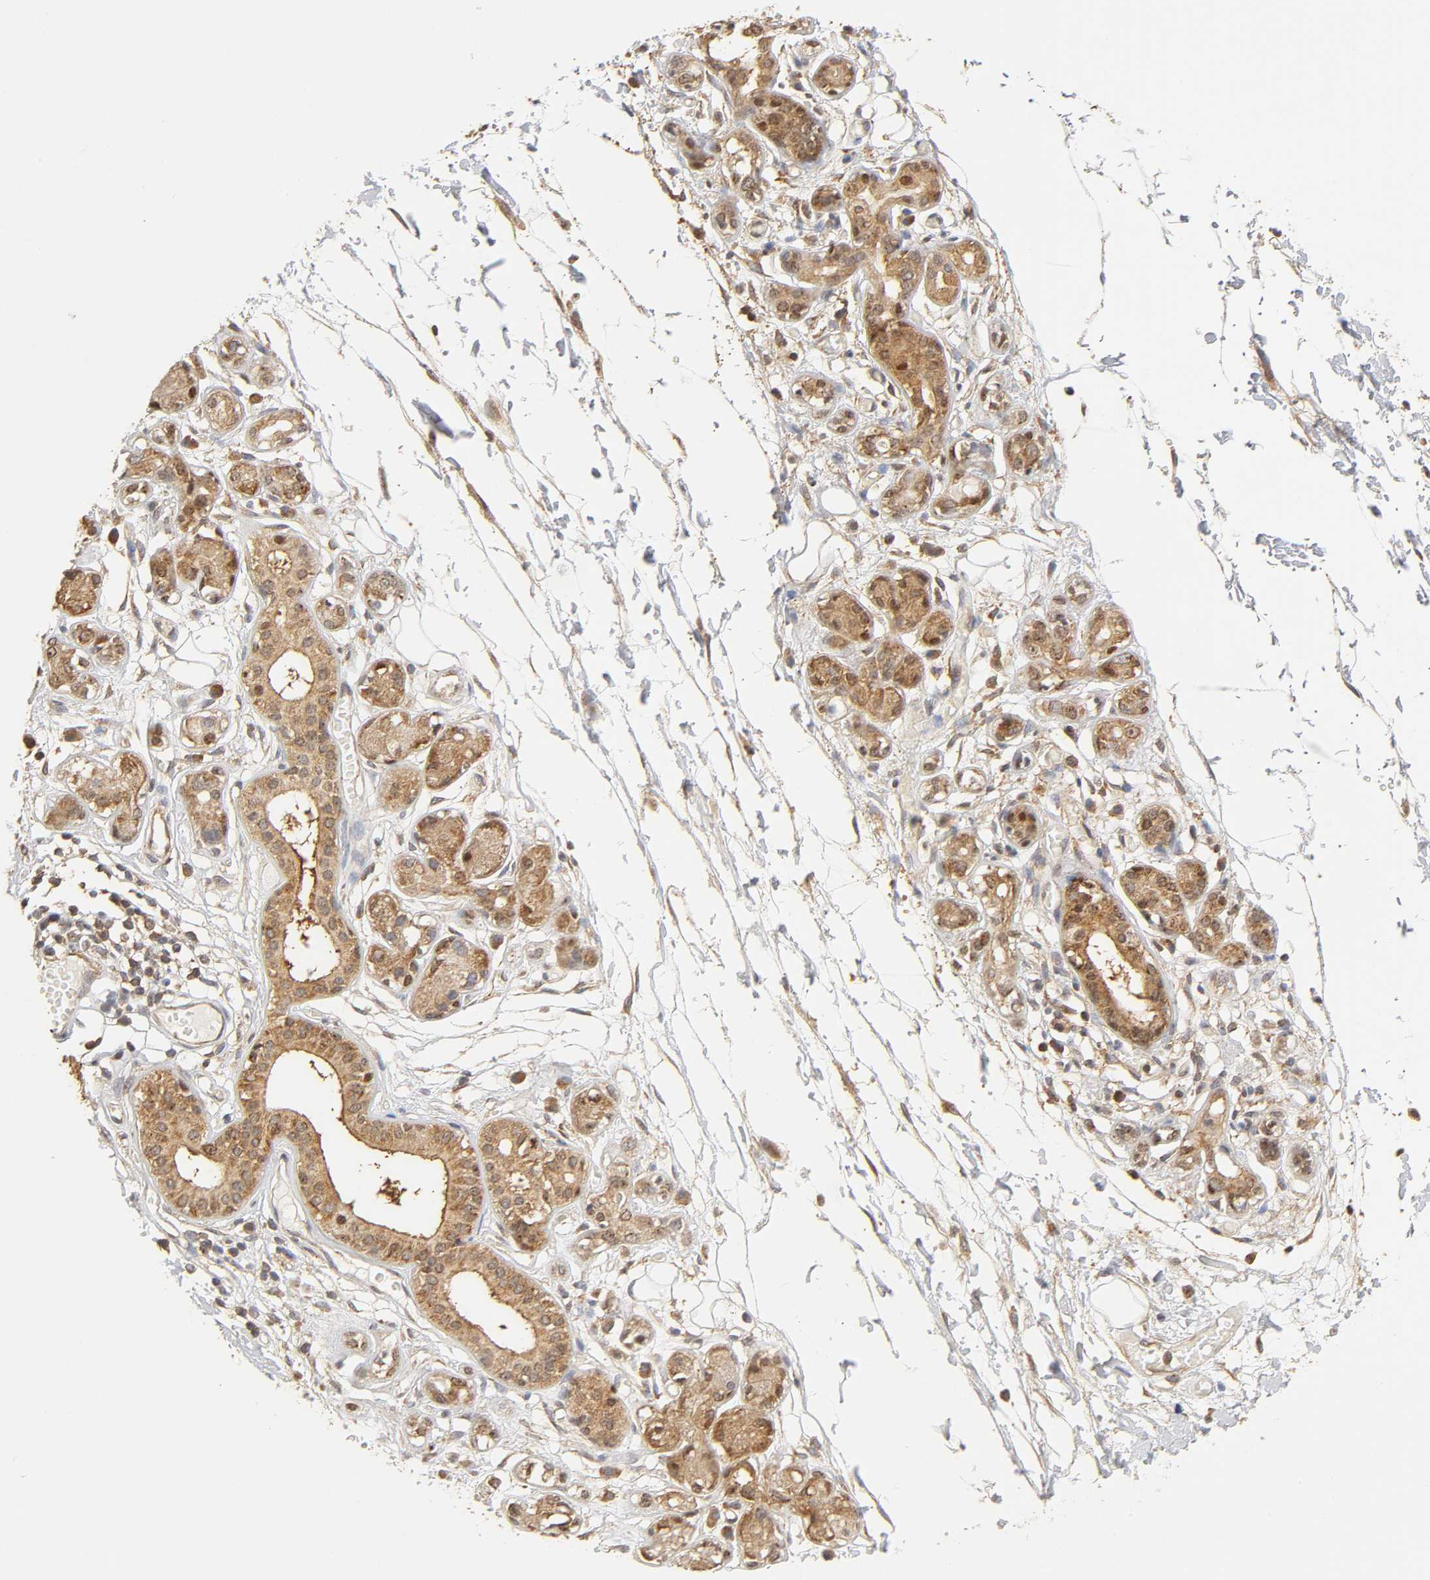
{"staining": {"intensity": "moderate", "quantity": ">75%", "location": "cytoplasmic/membranous"}, "tissue": "adipose tissue", "cell_type": "Adipocytes", "image_type": "normal", "snomed": [{"axis": "morphology", "description": "Normal tissue, NOS"}, {"axis": "morphology", "description": "Inflammation, NOS"}, {"axis": "topography", "description": "Vascular tissue"}, {"axis": "topography", "description": "Salivary gland"}], "caption": "IHC micrograph of normal adipose tissue: human adipose tissue stained using IHC exhibits medium levels of moderate protein expression localized specifically in the cytoplasmic/membranous of adipocytes, appearing as a cytoplasmic/membranous brown color.", "gene": "PAFAH1B1", "patient": {"sex": "female", "age": 75}}